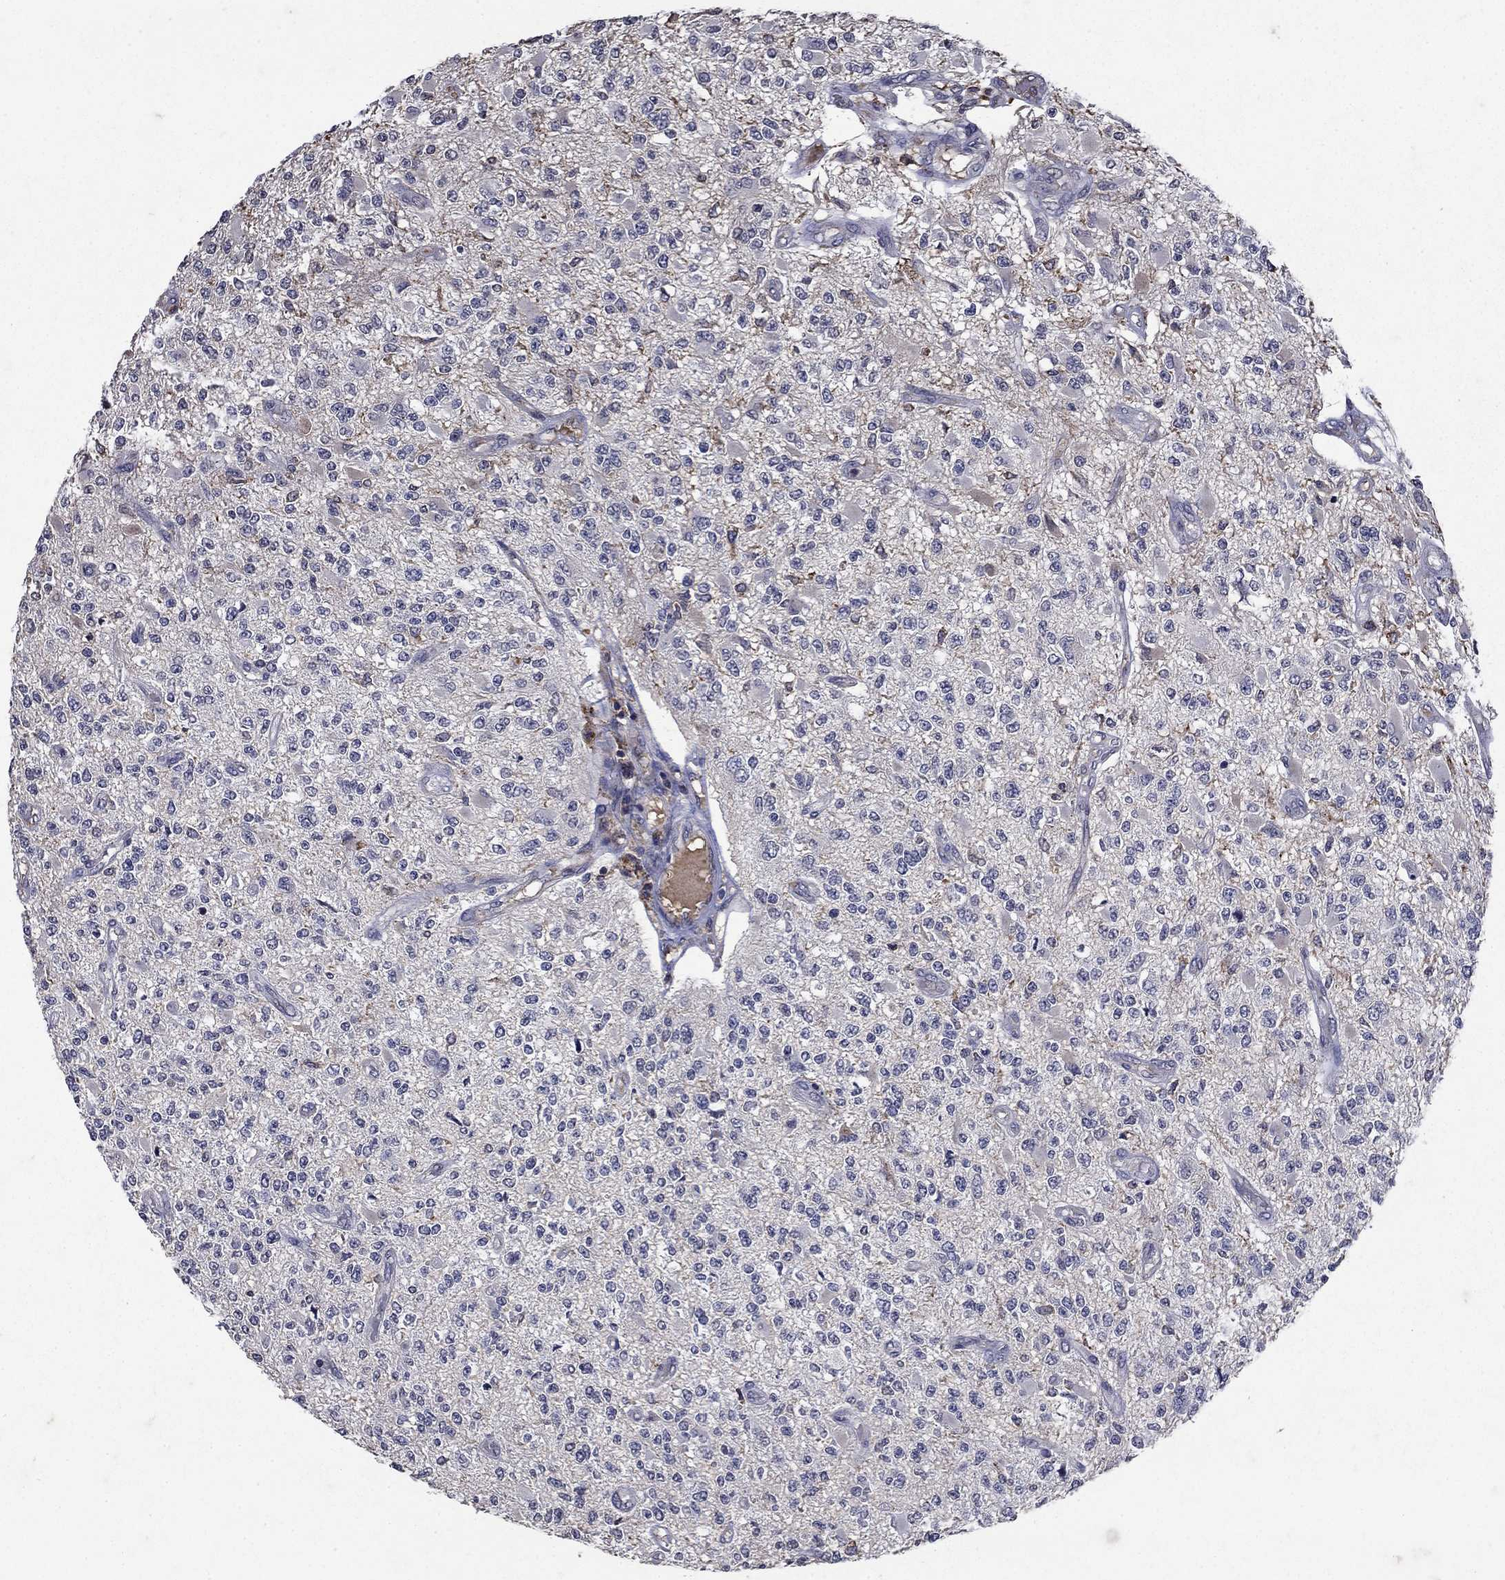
{"staining": {"intensity": "negative", "quantity": "none", "location": "none"}, "tissue": "glioma", "cell_type": "Tumor cells", "image_type": "cancer", "snomed": [{"axis": "morphology", "description": "Glioma, malignant, High grade"}, {"axis": "topography", "description": "Brain"}], "caption": "The photomicrograph reveals no staining of tumor cells in high-grade glioma (malignant).", "gene": "NPC2", "patient": {"sex": "female", "age": 63}}